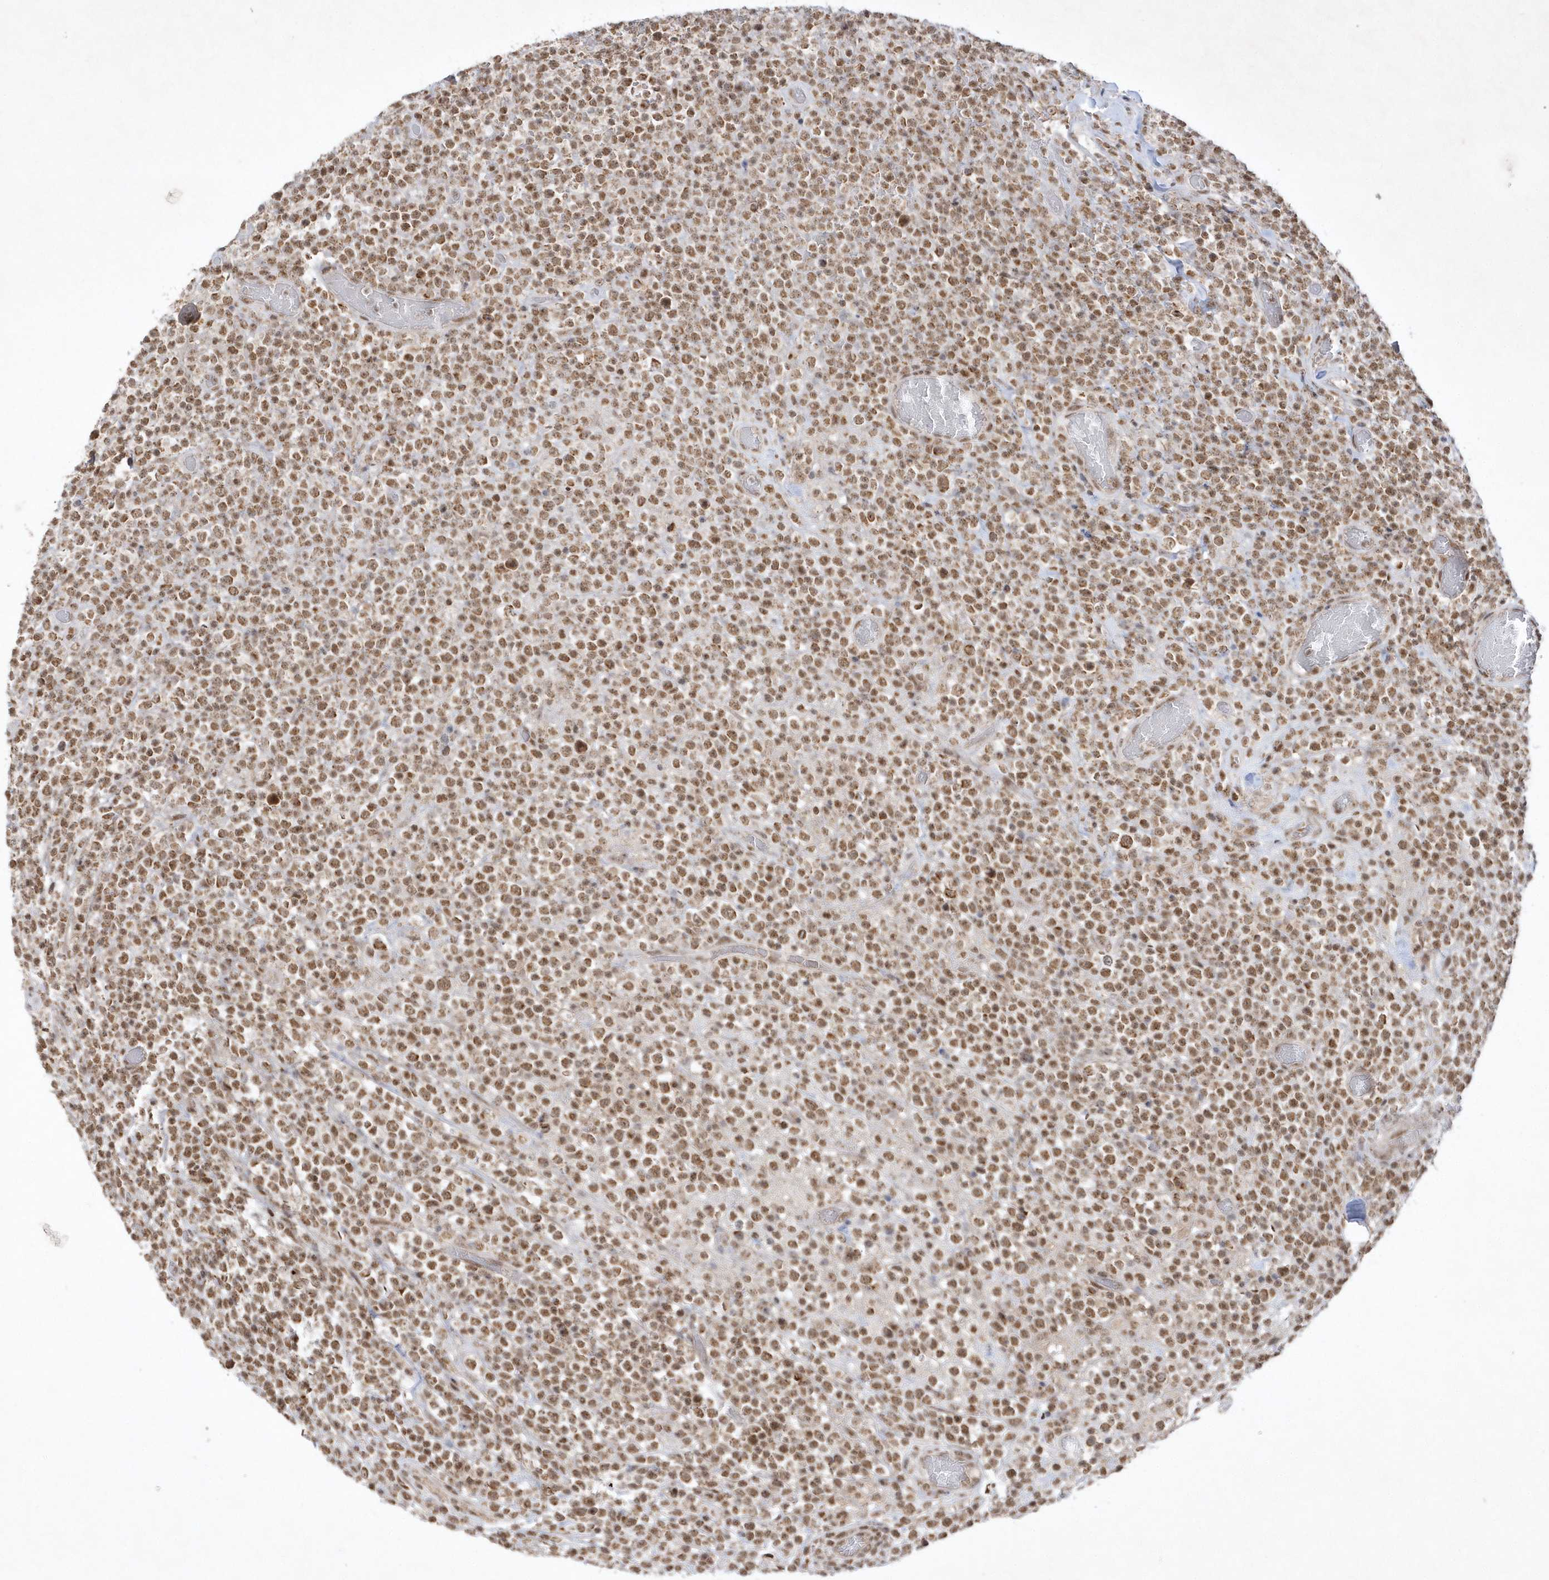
{"staining": {"intensity": "moderate", "quantity": ">75%", "location": "nuclear"}, "tissue": "lymphoma", "cell_type": "Tumor cells", "image_type": "cancer", "snomed": [{"axis": "morphology", "description": "Malignant lymphoma, non-Hodgkin's type, High grade"}, {"axis": "topography", "description": "Colon"}], "caption": "Lymphoma stained with DAB (3,3'-diaminobenzidine) IHC demonstrates medium levels of moderate nuclear positivity in about >75% of tumor cells.", "gene": "CPSF3", "patient": {"sex": "female", "age": 53}}